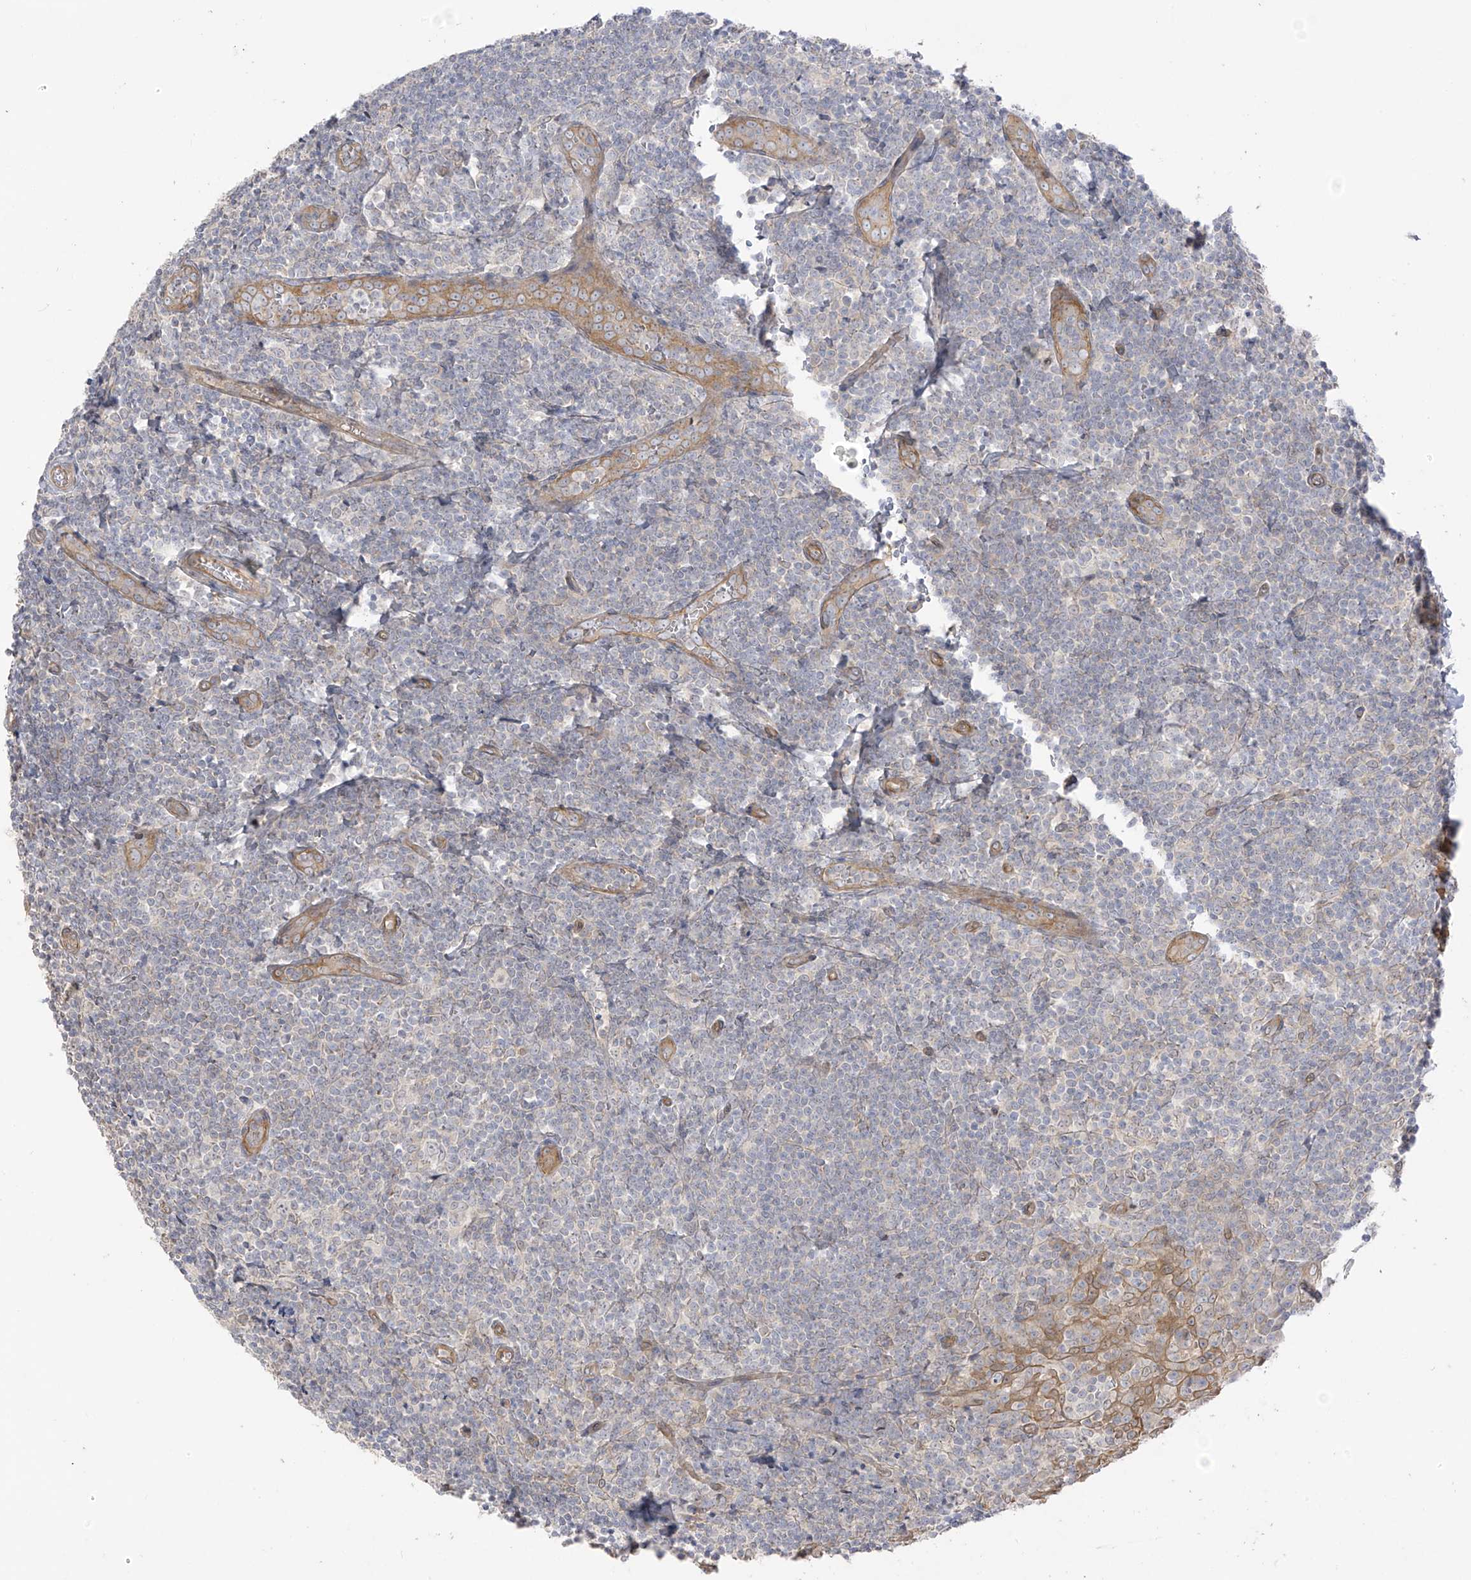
{"staining": {"intensity": "negative", "quantity": "none", "location": "none"}, "tissue": "tonsil", "cell_type": "Germinal center cells", "image_type": "normal", "snomed": [{"axis": "morphology", "description": "Normal tissue, NOS"}, {"axis": "topography", "description": "Tonsil"}], "caption": "A high-resolution micrograph shows IHC staining of unremarkable tonsil, which reveals no significant positivity in germinal center cells.", "gene": "EIPR1", "patient": {"sex": "male", "age": 27}}